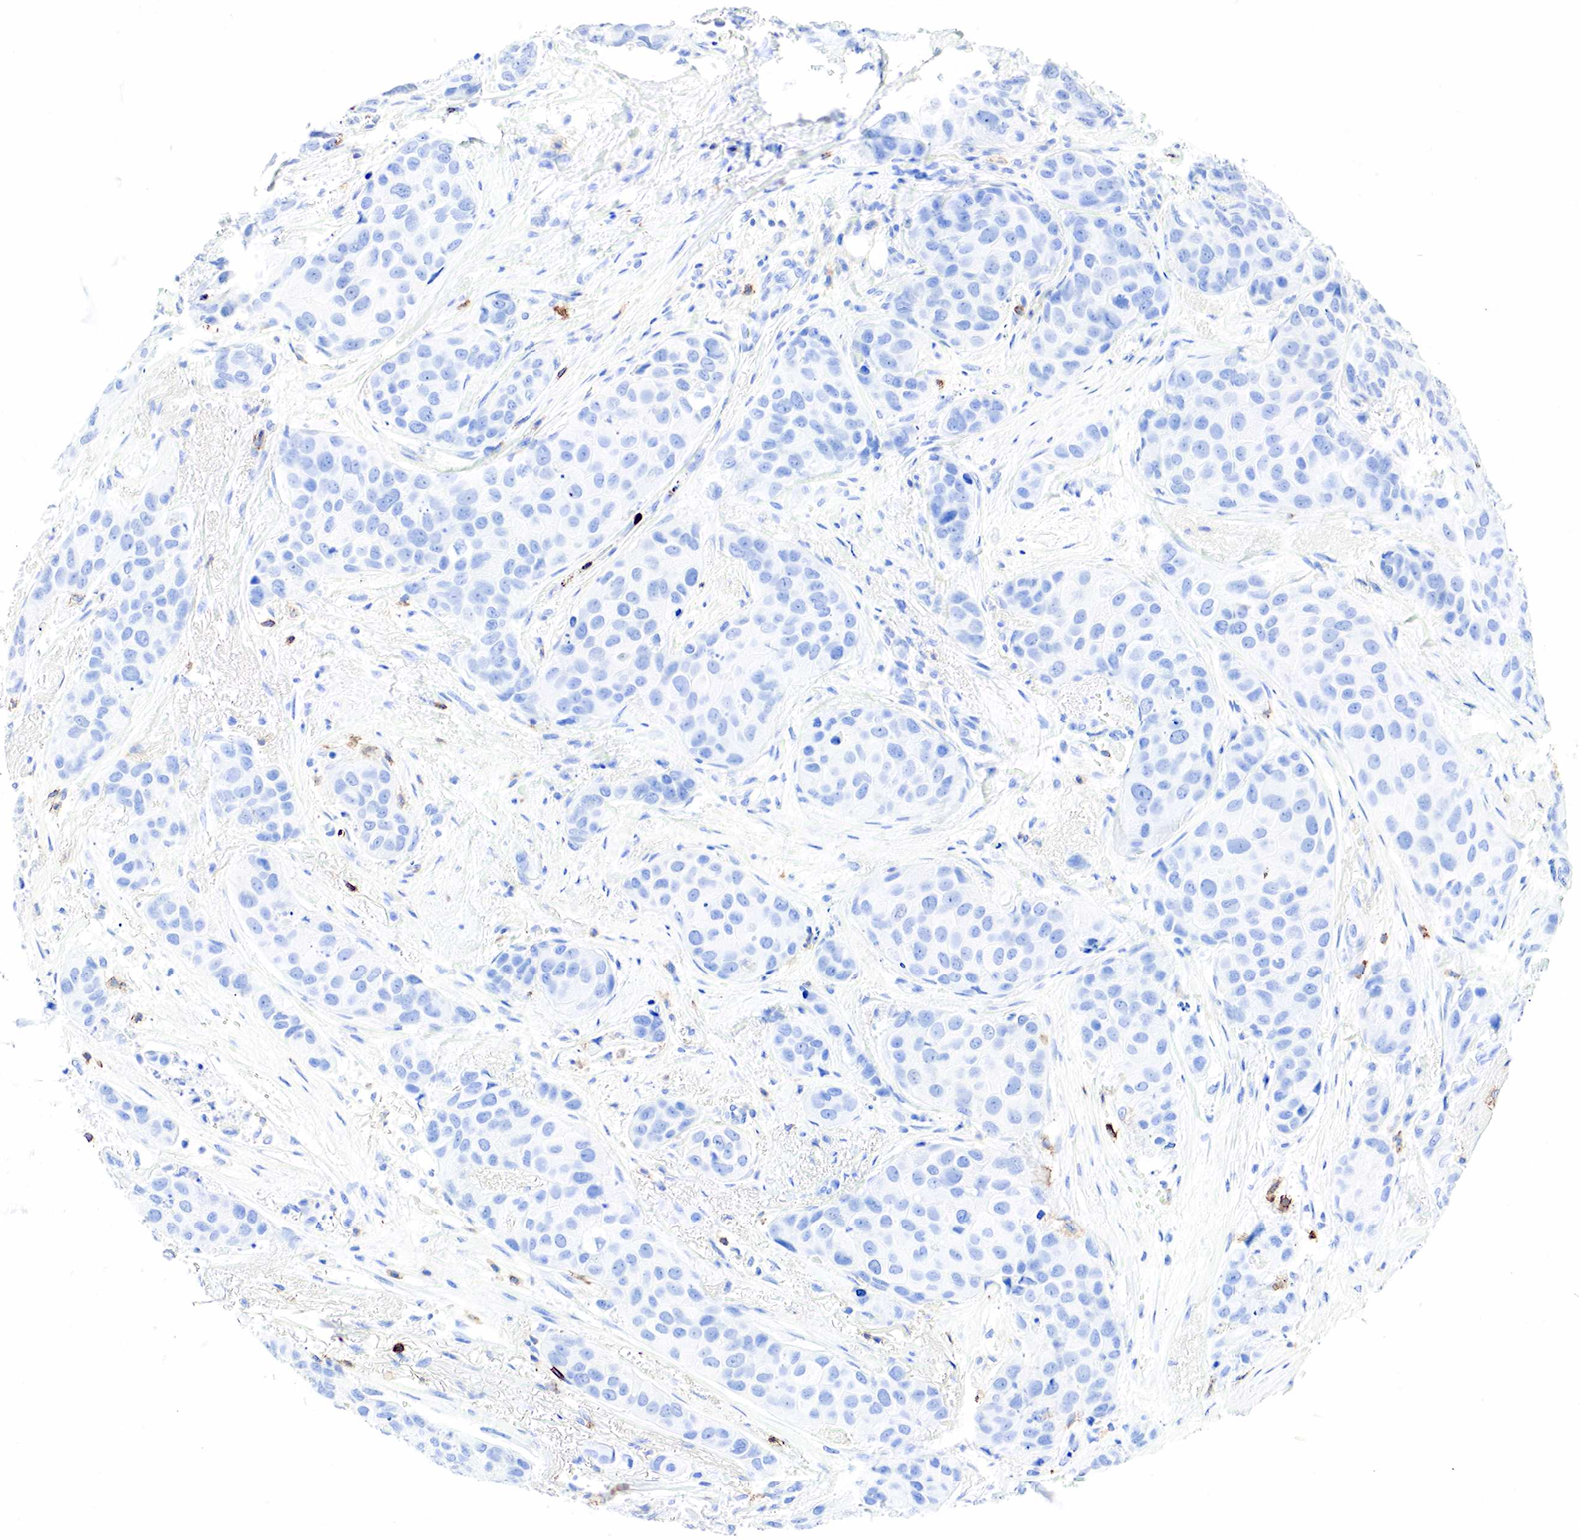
{"staining": {"intensity": "negative", "quantity": "none", "location": "none"}, "tissue": "breast cancer", "cell_type": "Tumor cells", "image_type": "cancer", "snomed": [{"axis": "morphology", "description": "Duct carcinoma"}, {"axis": "topography", "description": "Breast"}], "caption": "The photomicrograph demonstrates no staining of tumor cells in breast cancer. (Stains: DAB immunohistochemistry with hematoxylin counter stain, Microscopy: brightfield microscopy at high magnification).", "gene": "PTPRC", "patient": {"sex": "female", "age": 68}}